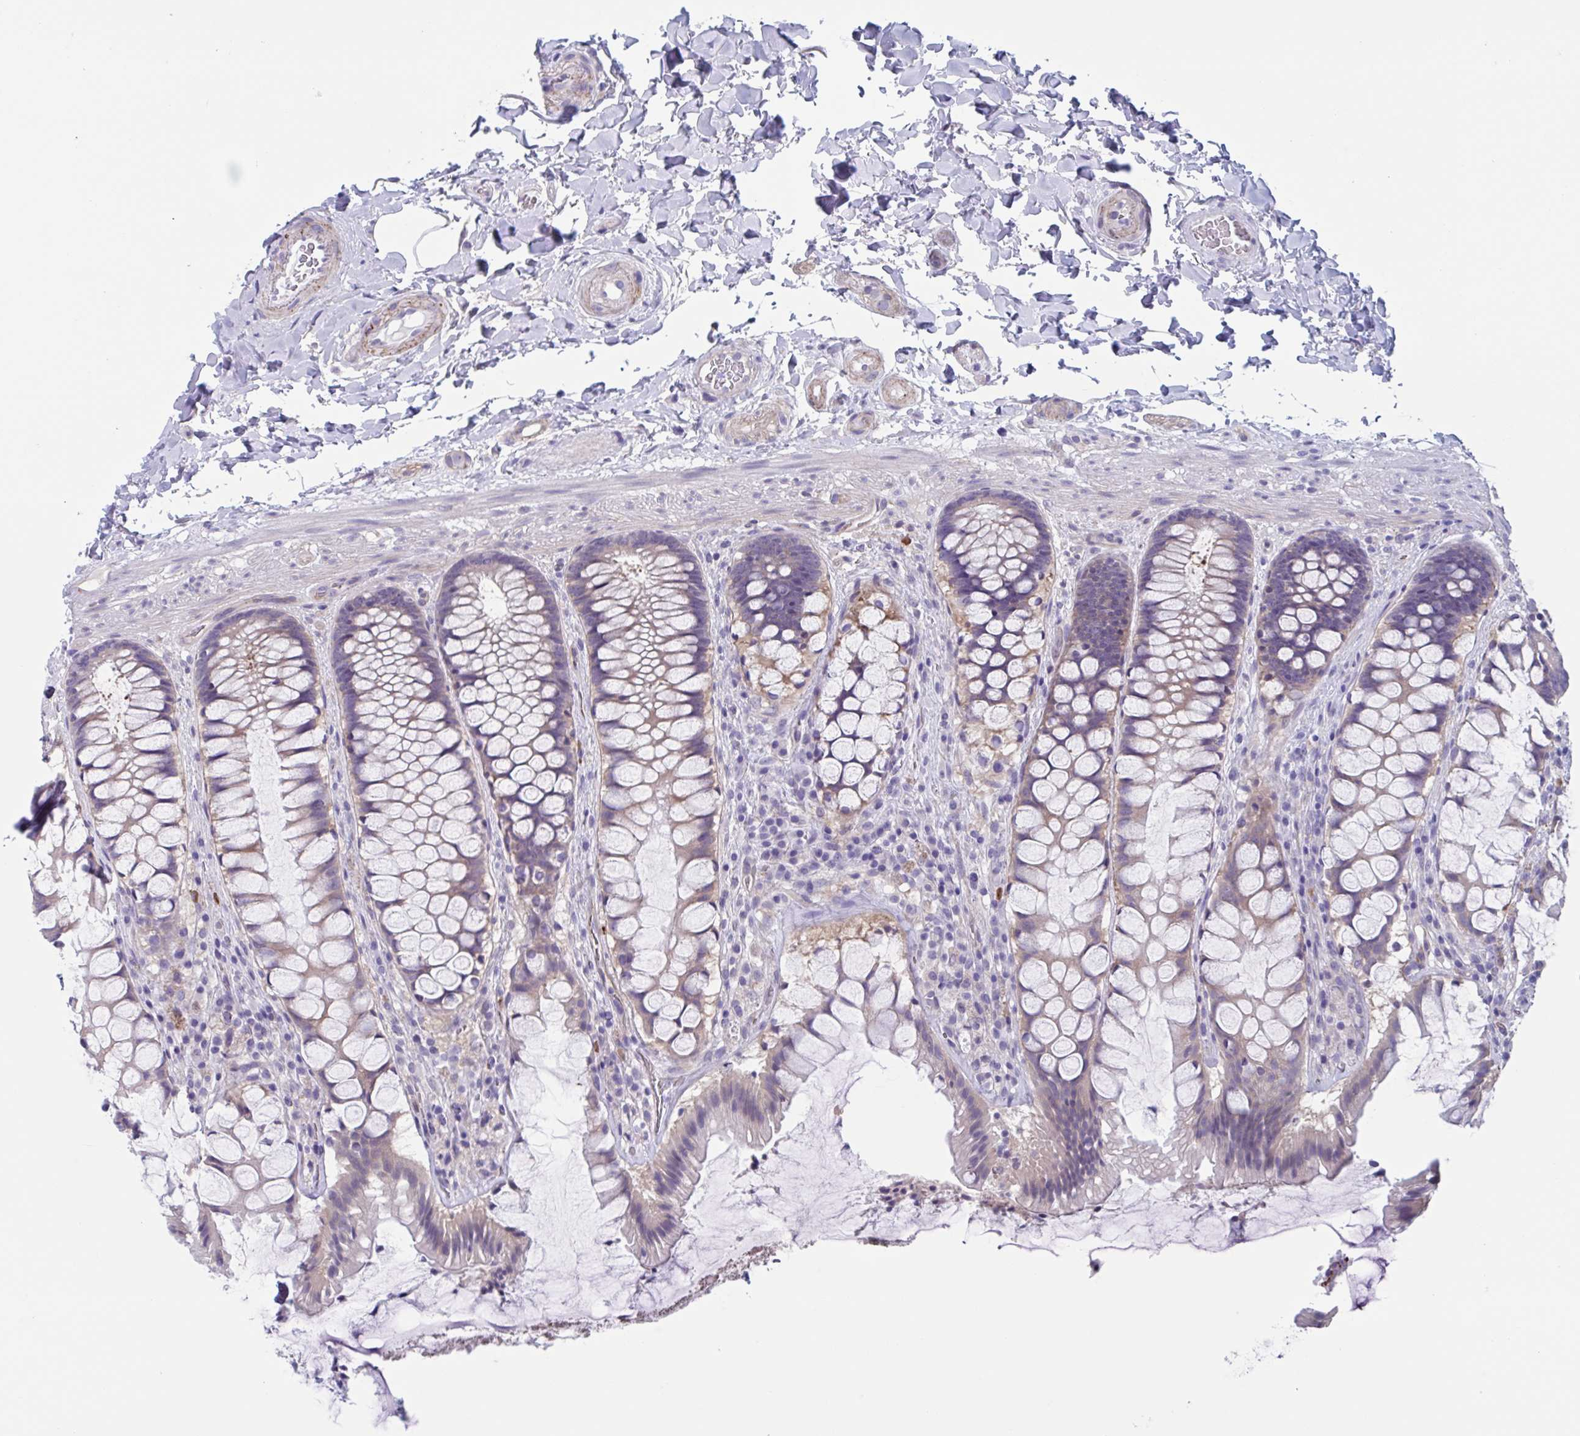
{"staining": {"intensity": "moderate", "quantity": "25%-75%", "location": "cytoplasmic/membranous"}, "tissue": "rectum", "cell_type": "Glandular cells", "image_type": "normal", "snomed": [{"axis": "morphology", "description": "Normal tissue, NOS"}, {"axis": "topography", "description": "Rectum"}], "caption": "Immunohistochemical staining of benign human rectum demonstrates medium levels of moderate cytoplasmic/membranous staining in about 25%-75% of glandular cells. The protein of interest is shown in brown color, while the nuclei are stained blue.", "gene": "LPIN3", "patient": {"sex": "female", "age": 58}}